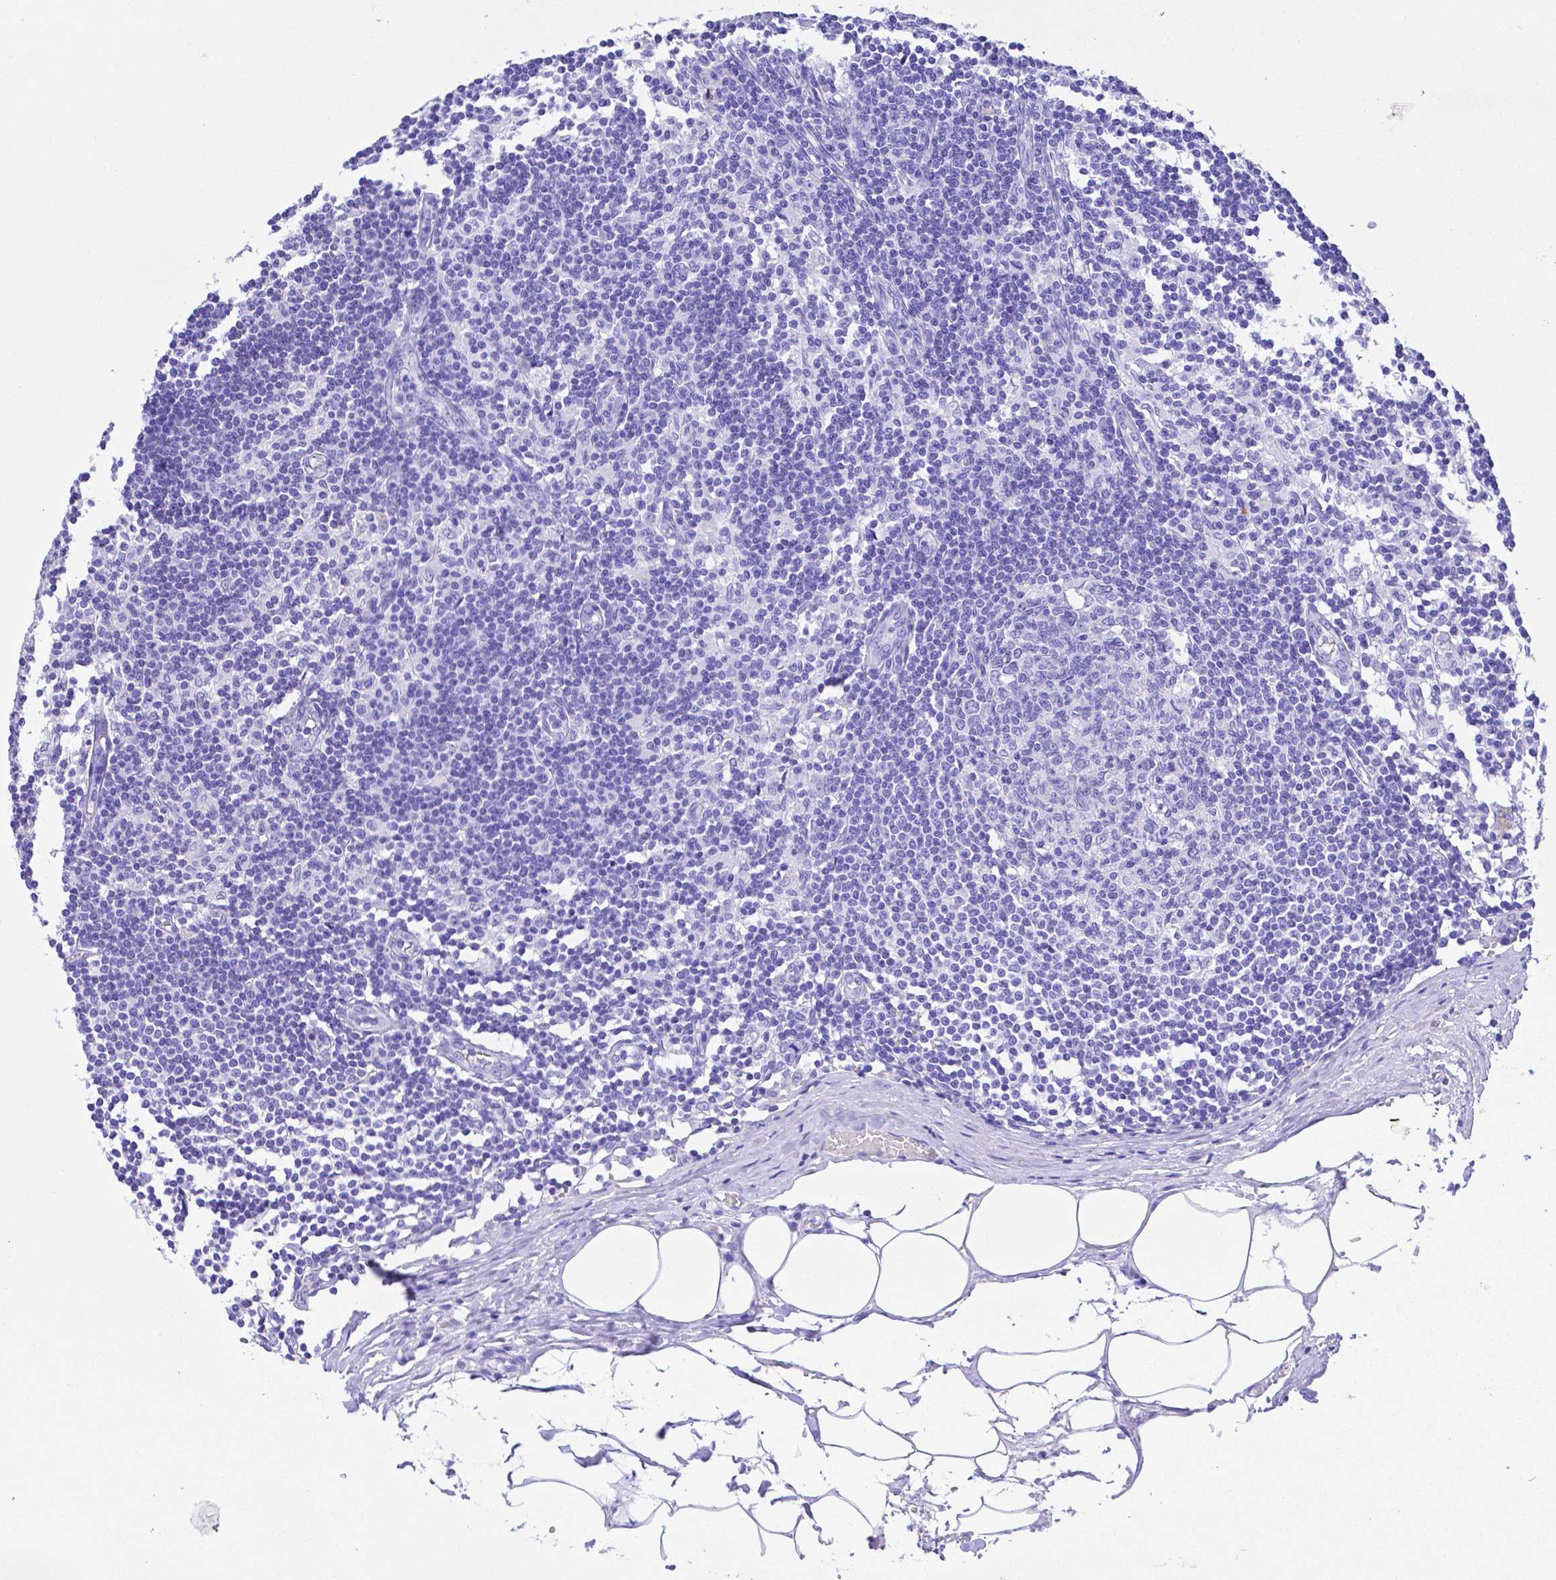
{"staining": {"intensity": "negative", "quantity": "none", "location": "none"}, "tissue": "lymph node", "cell_type": "Germinal center cells", "image_type": "normal", "snomed": [{"axis": "morphology", "description": "Normal tissue, NOS"}, {"axis": "topography", "description": "Lymph node"}], "caption": "IHC histopathology image of benign human lymph node stained for a protein (brown), which reveals no expression in germinal center cells.", "gene": "SMR3A", "patient": {"sex": "female", "age": 69}}